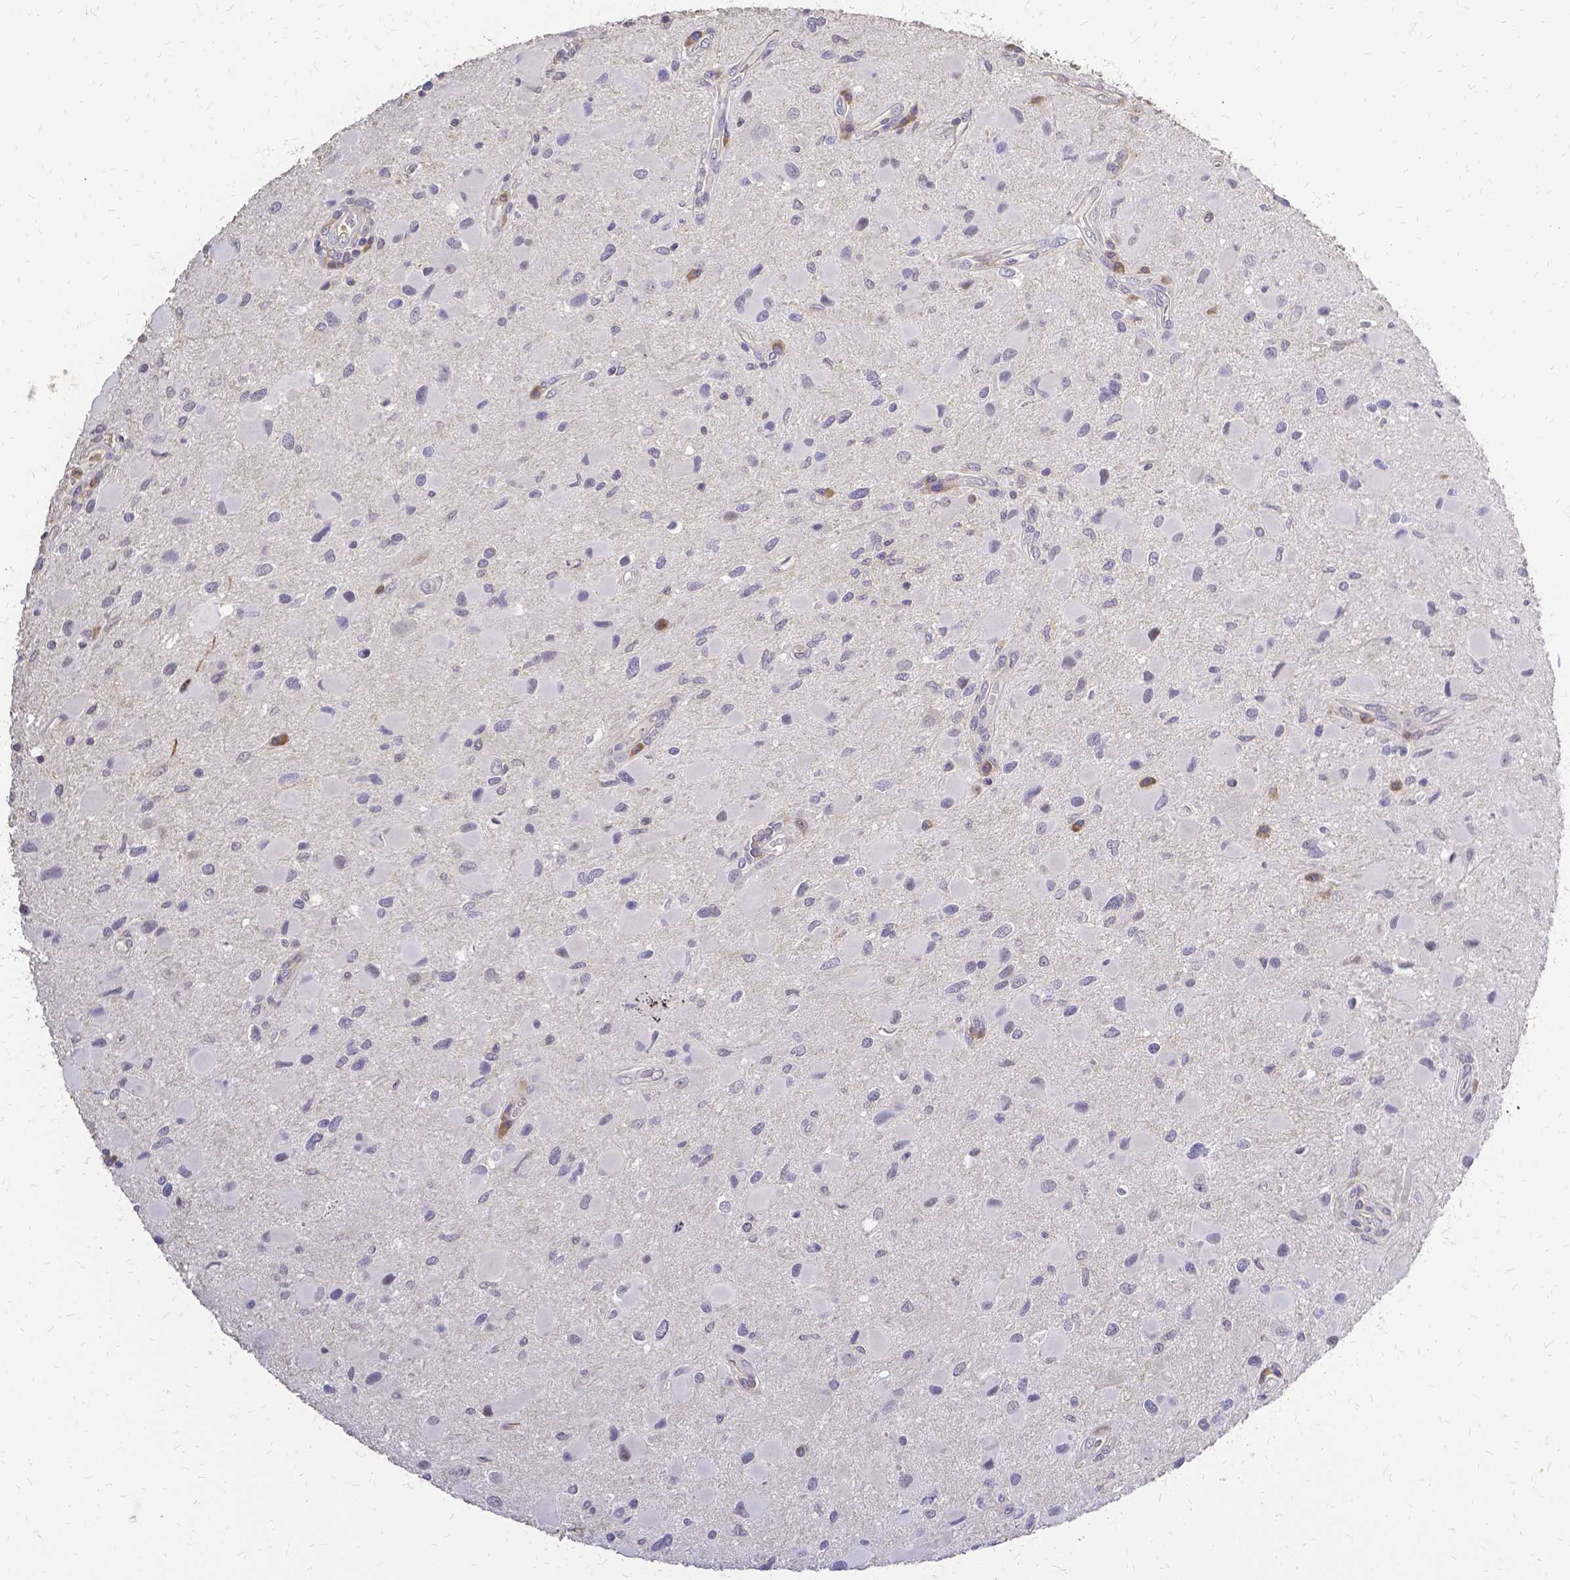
{"staining": {"intensity": "negative", "quantity": "none", "location": "none"}, "tissue": "glioma", "cell_type": "Tumor cells", "image_type": "cancer", "snomed": [{"axis": "morphology", "description": "Glioma, malignant, Low grade"}, {"axis": "topography", "description": "Brain"}], "caption": "An immunohistochemistry (IHC) photomicrograph of malignant glioma (low-grade) is shown. There is no staining in tumor cells of malignant glioma (low-grade).", "gene": "CIB1", "patient": {"sex": "female", "age": 32}}